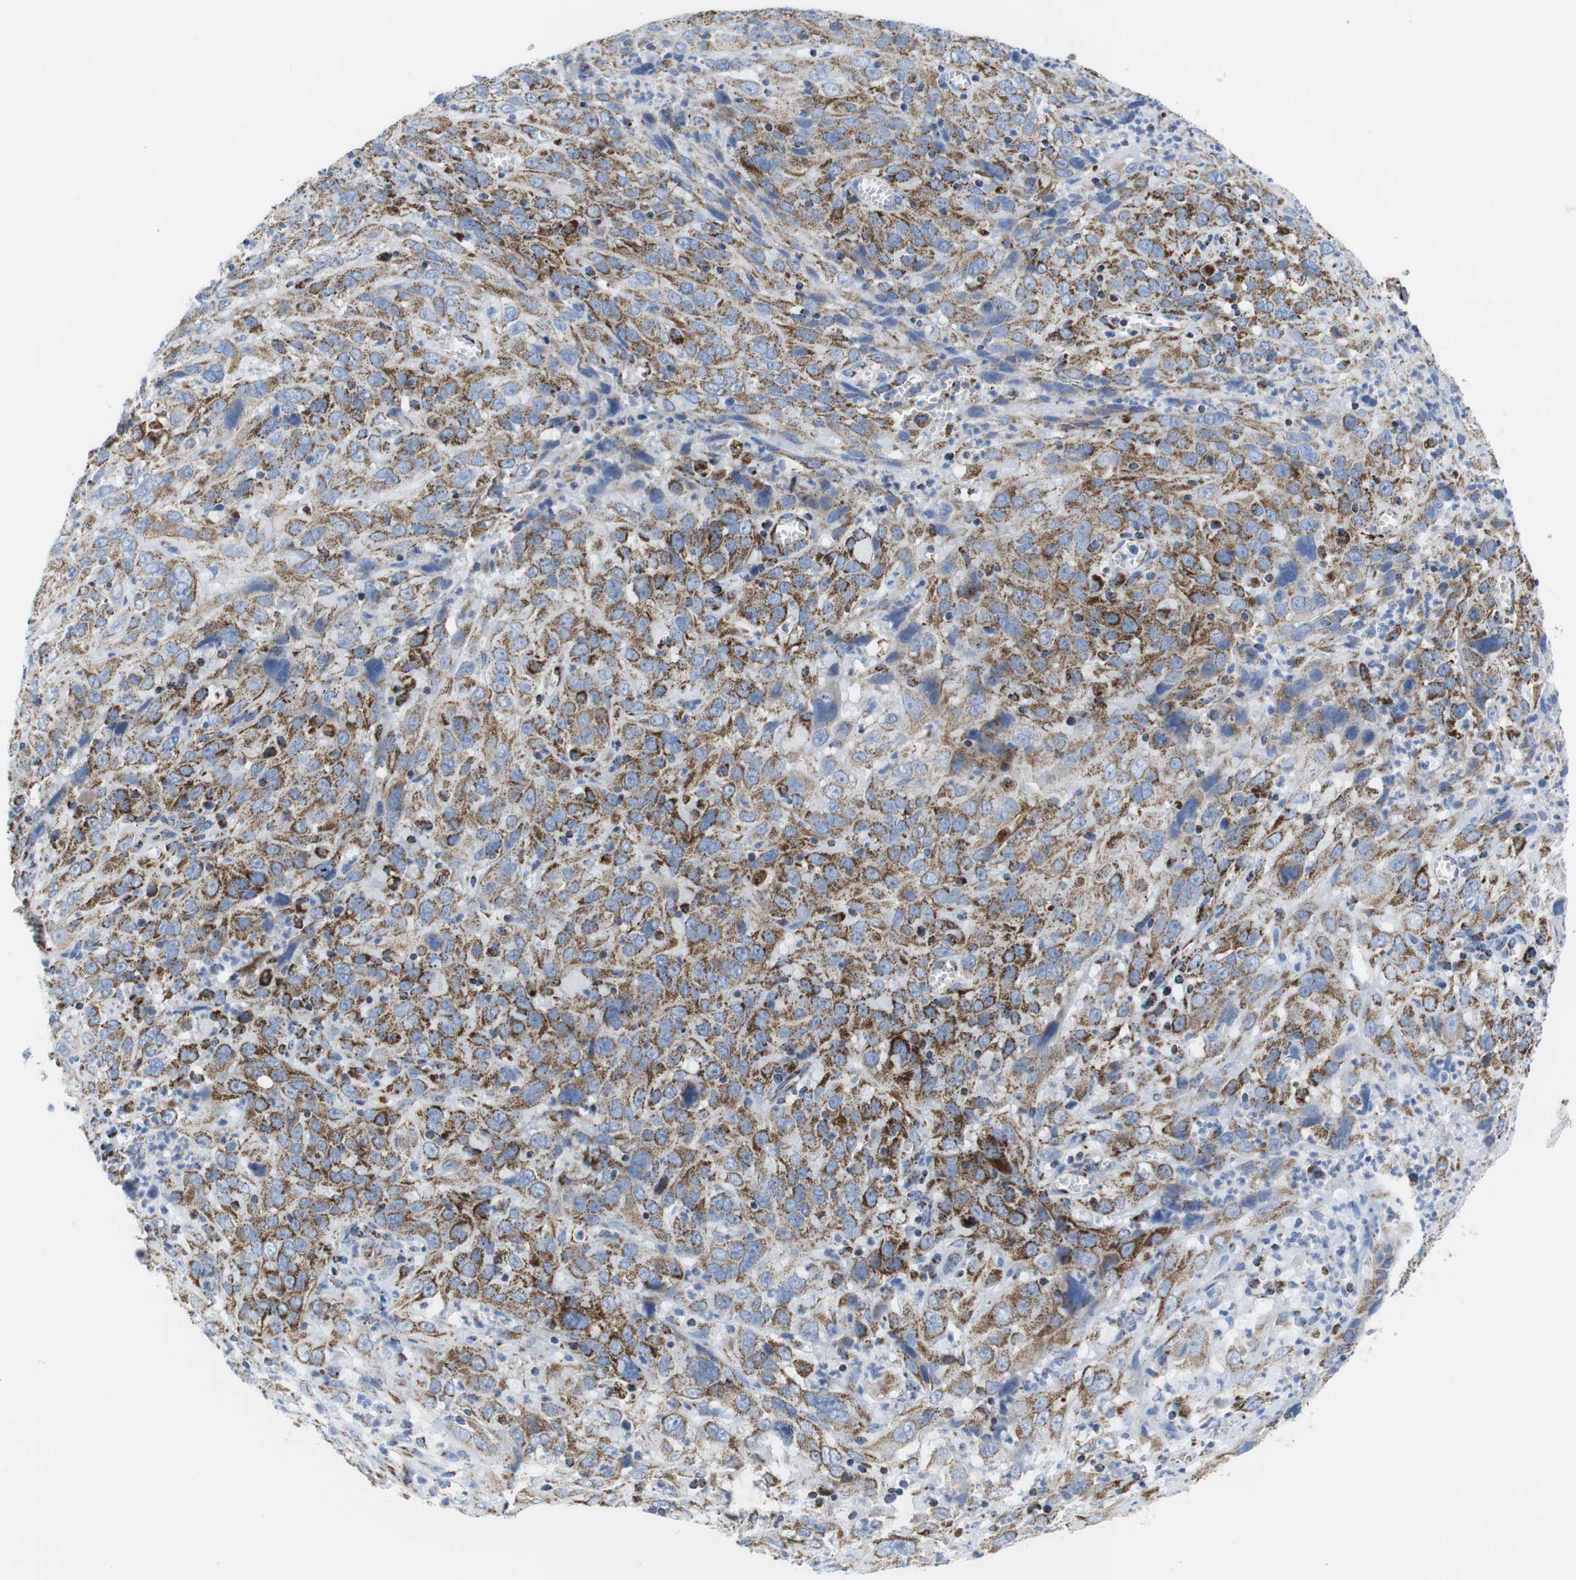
{"staining": {"intensity": "moderate", "quantity": ">75%", "location": "cytoplasmic/membranous"}, "tissue": "cervical cancer", "cell_type": "Tumor cells", "image_type": "cancer", "snomed": [{"axis": "morphology", "description": "Squamous cell carcinoma, NOS"}, {"axis": "topography", "description": "Cervix"}], "caption": "Immunohistochemical staining of cervical cancer (squamous cell carcinoma) exhibits medium levels of moderate cytoplasmic/membranous staining in approximately >75% of tumor cells.", "gene": "ATP5PO", "patient": {"sex": "female", "age": 32}}